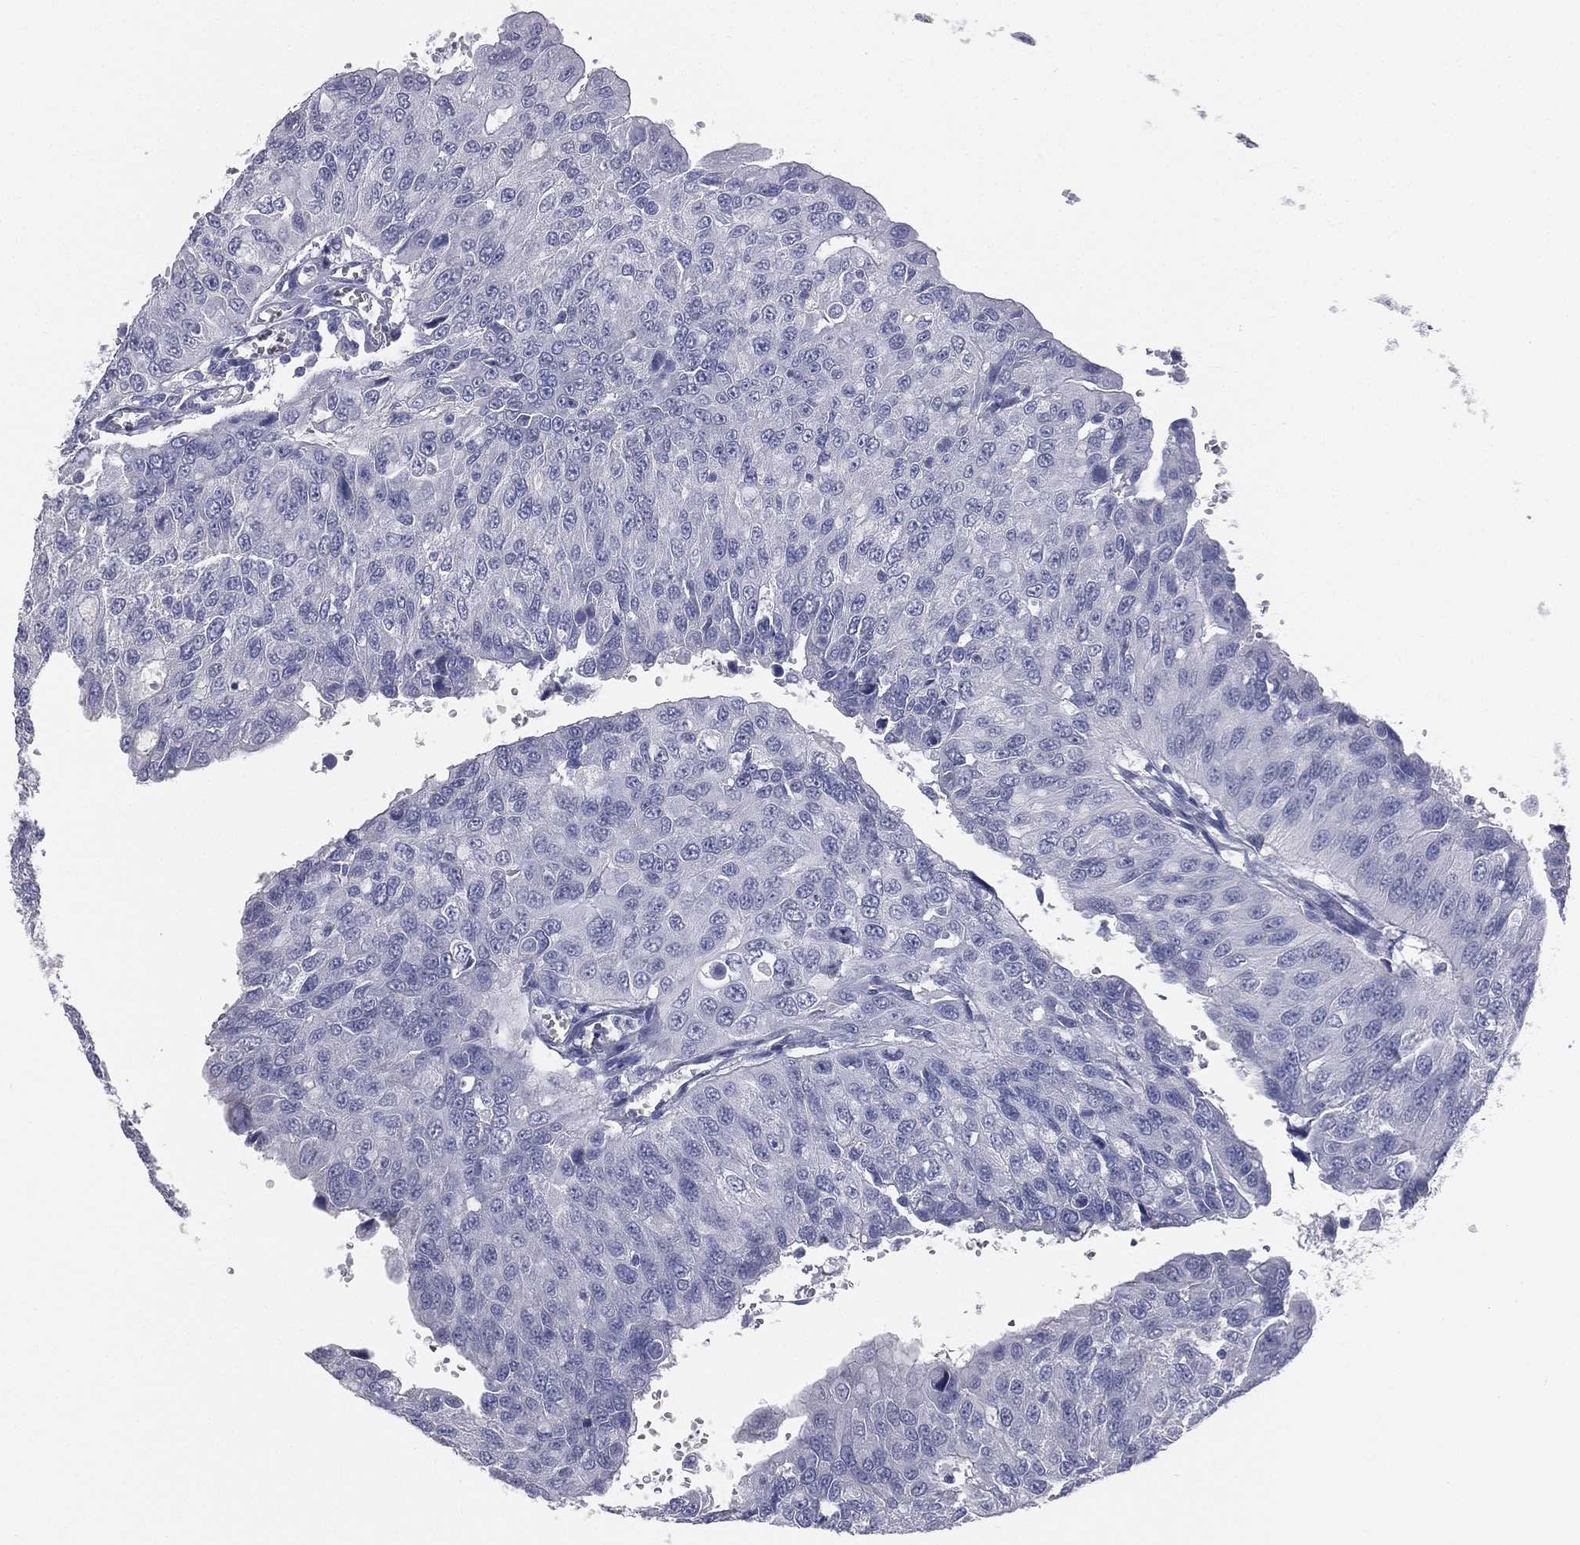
{"staining": {"intensity": "negative", "quantity": "none", "location": "none"}, "tissue": "urothelial cancer", "cell_type": "Tumor cells", "image_type": "cancer", "snomed": [{"axis": "morphology", "description": "Urothelial carcinoma, NOS"}, {"axis": "morphology", "description": "Urothelial carcinoma, High grade"}, {"axis": "topography", "description": "Urinary bladder"}], "caption": "Urothelial cancer was stained to show a protein in brown. There is no significant positivity in tumor cells. (Brightfield microscopy of DAB immunohistochemistry (IHC) at high magnification).", "gene": "STK31", "patient": {"sex": "female", "age": 73}}